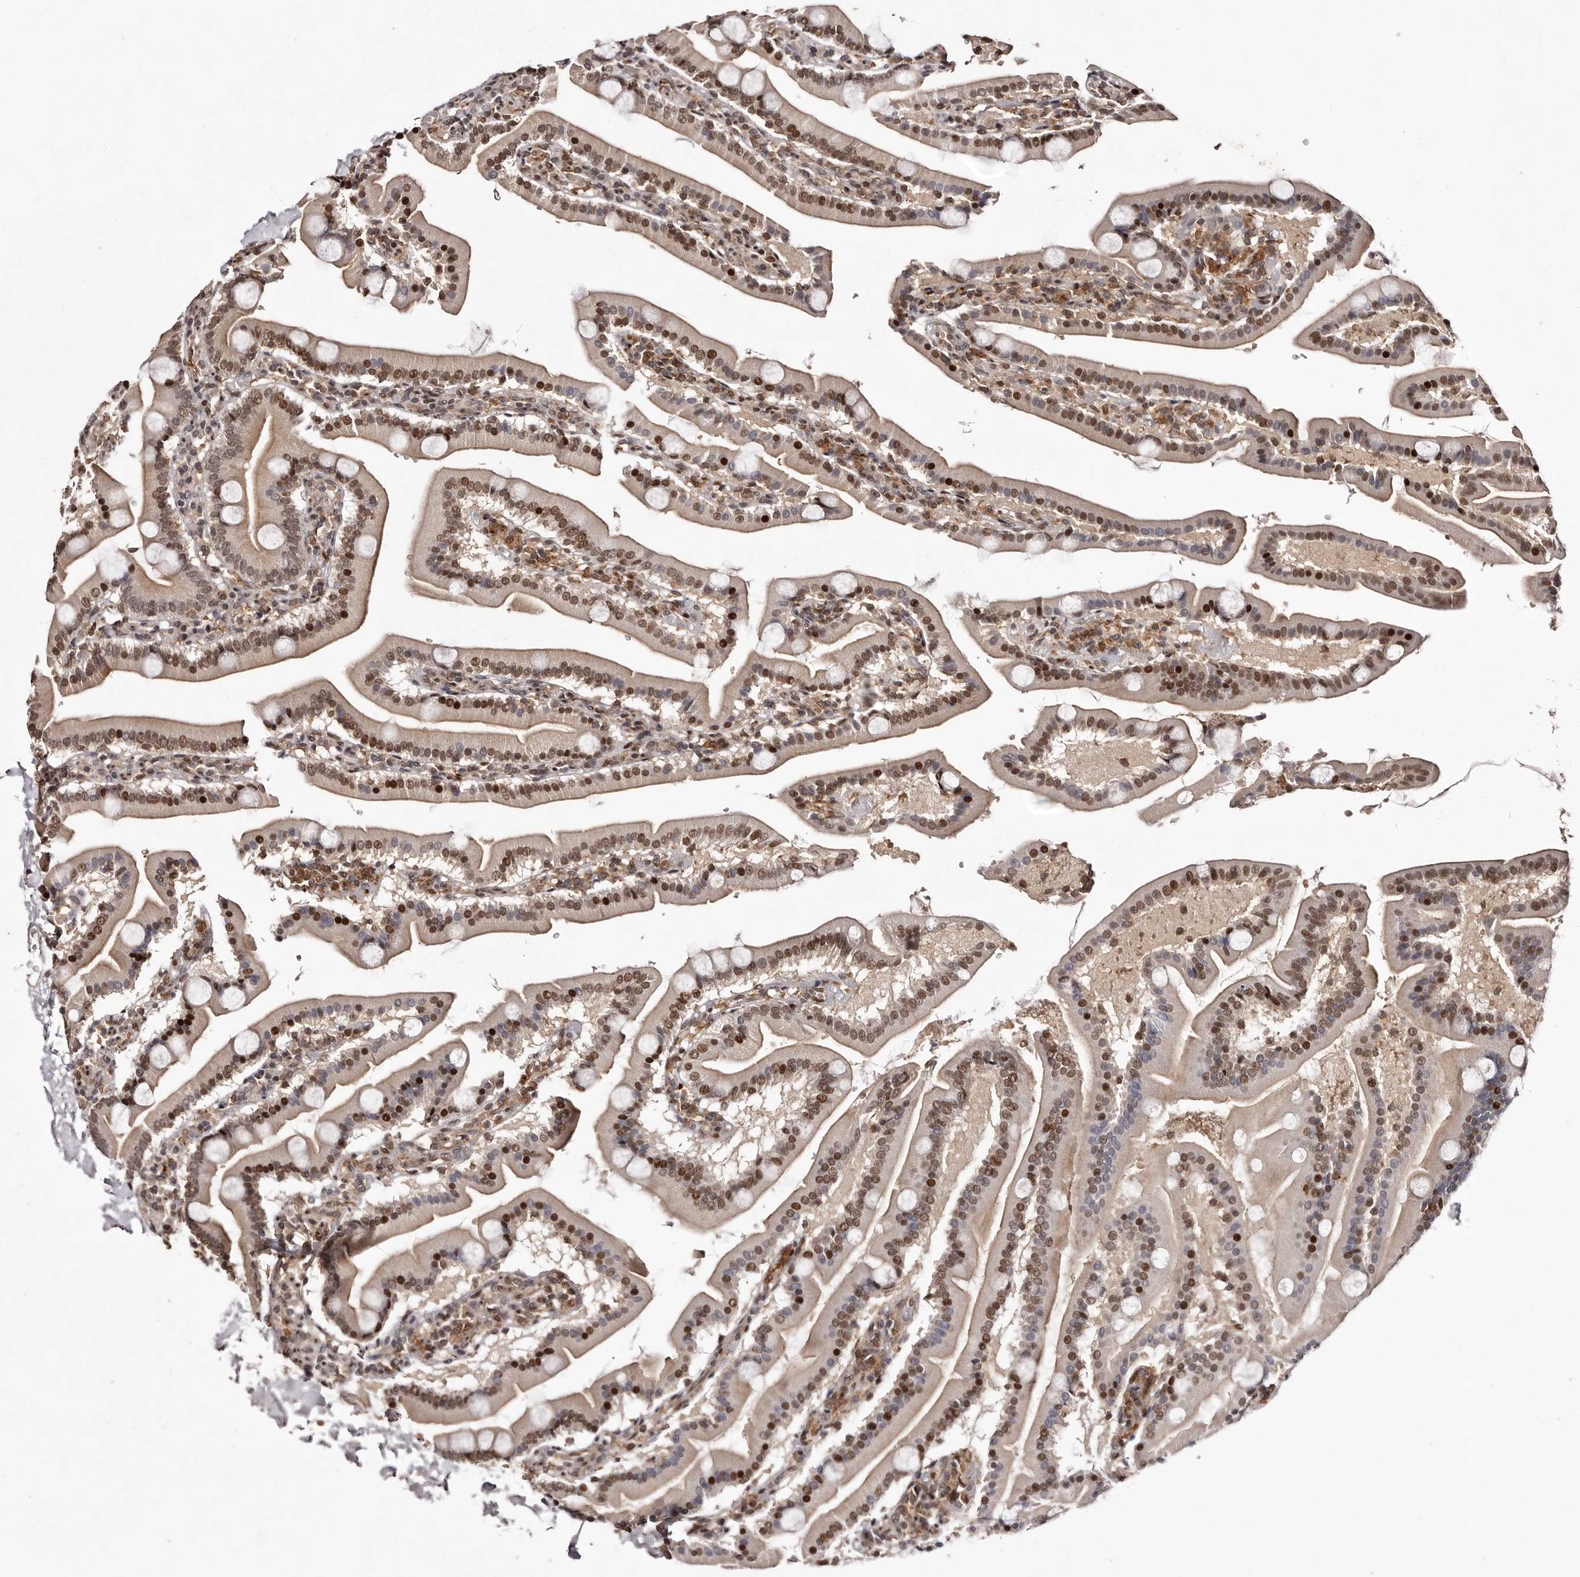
{"staining": {"intensity": "moderate", "quantity": "25%-75%", "location": "cytoplasmic/membranous,nuclear"}, "tissue": "duodenum", "cell_type": "Glandular cells", "image_type": "normal", "snomed": [{"axis": "morphology", "description": "Normal tissue, NOS"}, {"axis": "topography", "description": "Duodenum"}], "caption": "Benign duodenum shows moderate cytoplasmic/membranous,nuclear positivity in approximately 25%-75% of glandular cells, visualized by immunohistochemistry. (Stains: DAB in brown, nuclei in blue, Microscopy: brightfield microscopy at high magnification).", "gene": "FBXO5", "patient": {"sex": "male", "age": 55}}